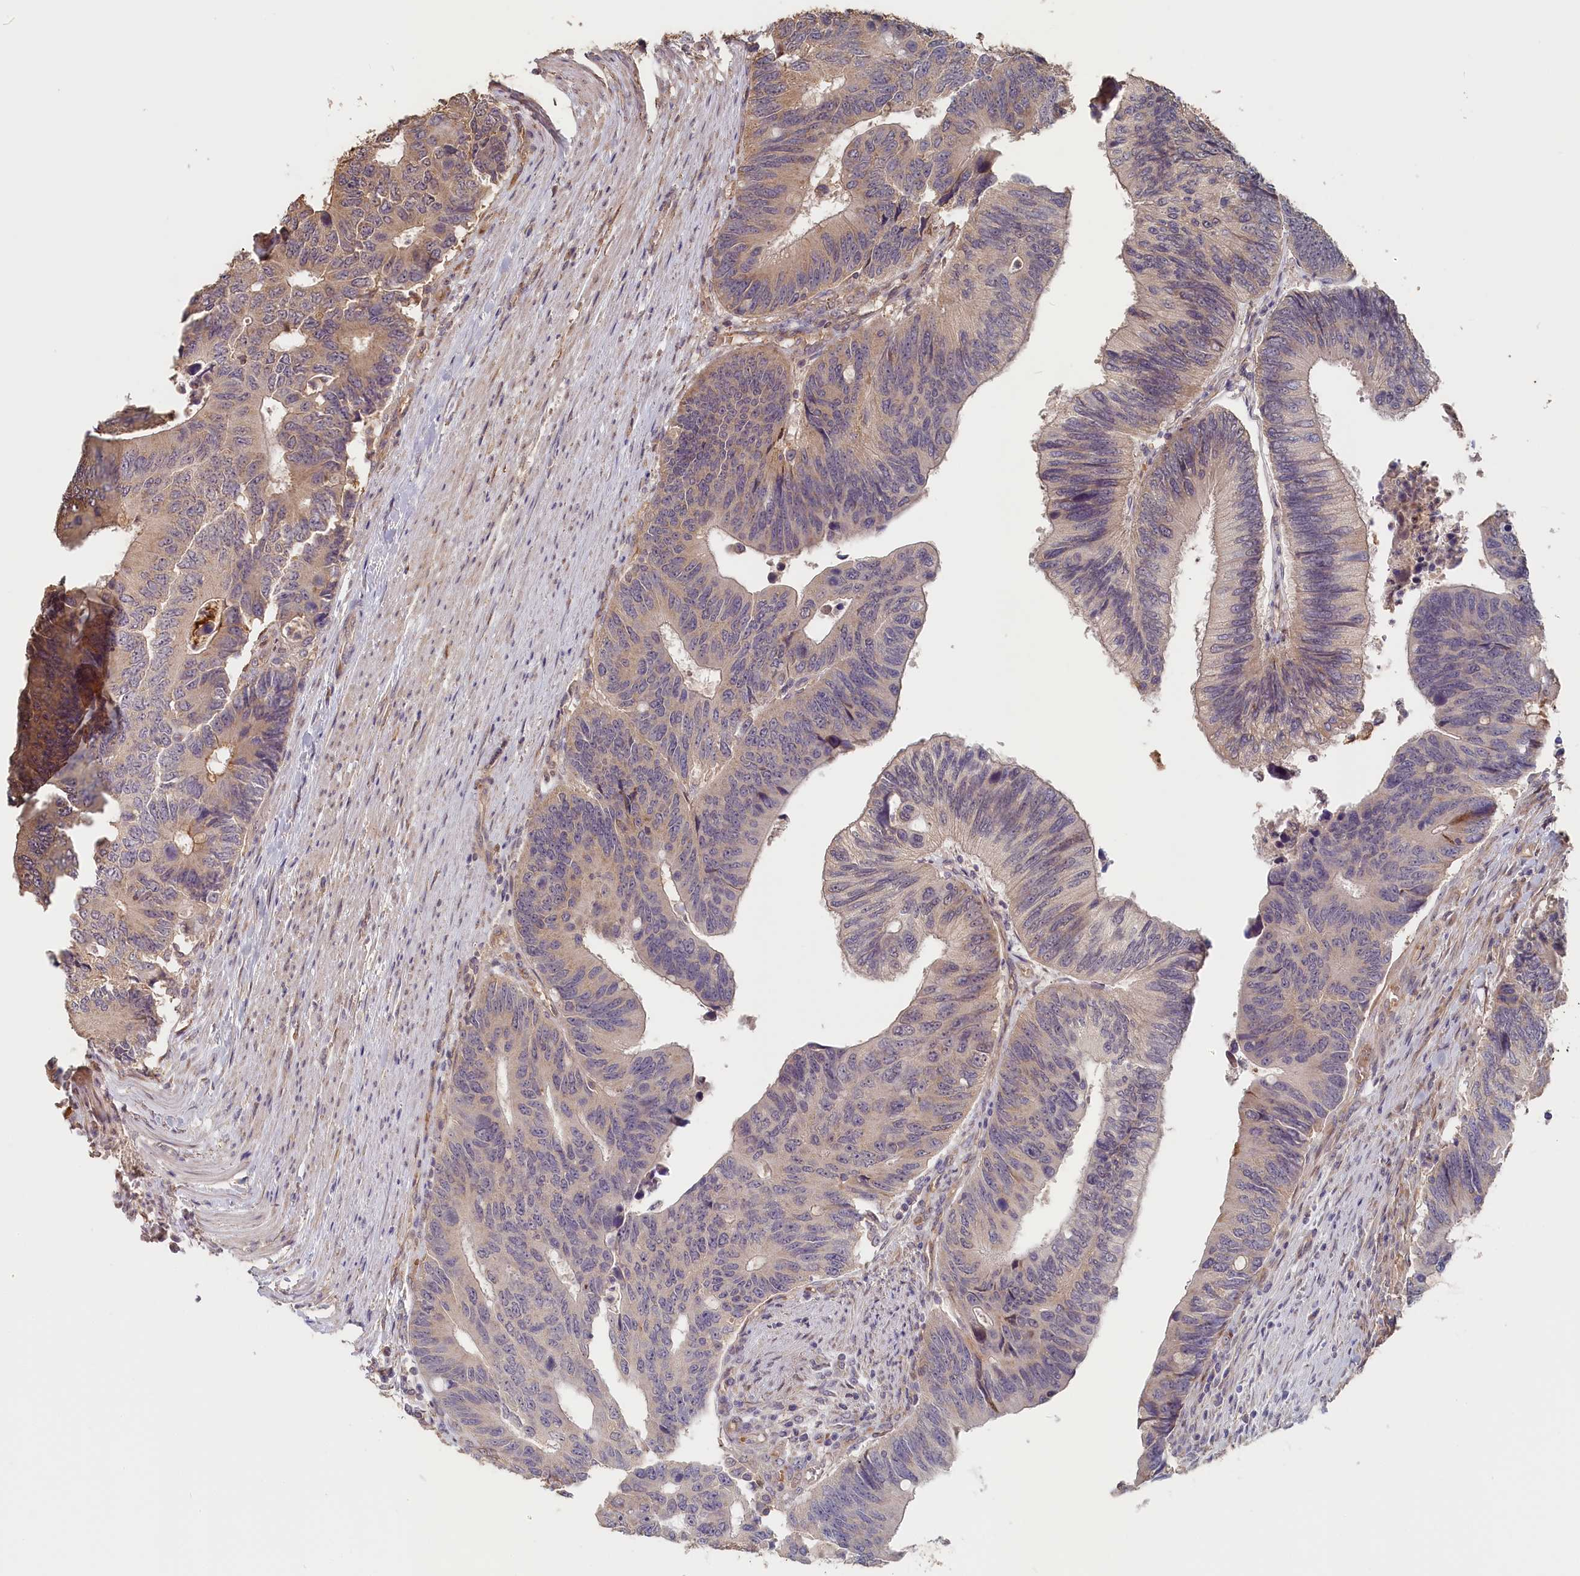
{"staining": {"intensity": "weak", "quantity": "25%-75%", "location": "cytoplasmic/membranous"}, "tissue": "colorectal cancer", "cell_type": "Tumor cells", "image_type": "cancer", "snomed": [{"axis": "morphology", "description": "Adenocarcinoma, NOS"}, {"axis": "topography", "description": "Colon"}], "caption": "Immunohistochemistry (IHC) photomicrograph of neoplastic tissue: colorectal cancer (adenocarcinoma) stained using immunohistochemistry (IHC) exhibits low levels of weak protein expression localized specifically in the cytoplasmic/membranous of tumor cells, appearing as a cytoplasmic/membranous brown color.", "gene": "STX16", "patient": {"sex": "male", "age": 87}}